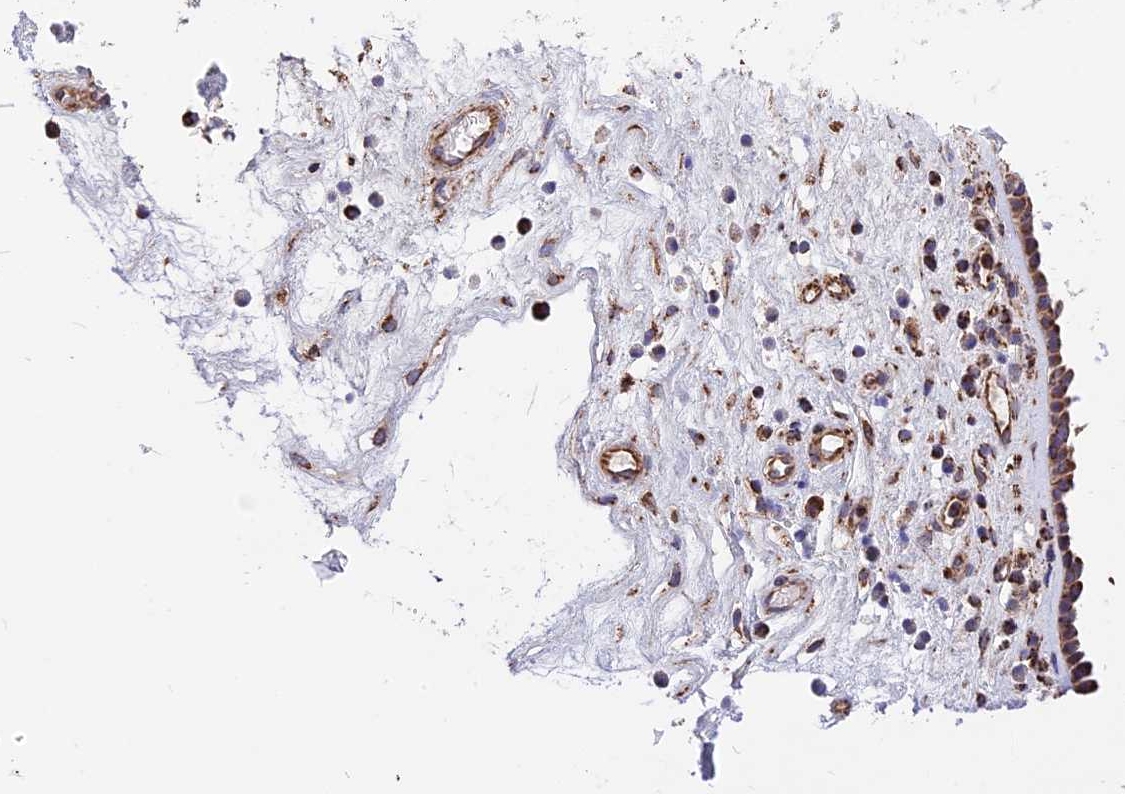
{"staining": {"intensity": "strong", "quantity": ">75%", "location": "cytoplasmic/membranous"}, "tissue": "nasopharynx", "cell_type": "Respiratory epithelial cells", "image_type": "normal", "snomed": [{"axis": "morphology", "description": "Normal tissue, NOS"}, {"axis": "morphology", "description": "Inflammation, NOS"}, {"axis": "morphology", "description": "Malignant melanoma, Metastatic site"}, {"axis": "topography", "description": "Nasopharynx"}], "caption": "IHC of benign nasopharynx reveals high levels of strong cytoplasmic/membranous expression in about >75% of respiratory epithelial cells.", "gene": "TTC4", "patient": {"sex": "male", "age": 70}}